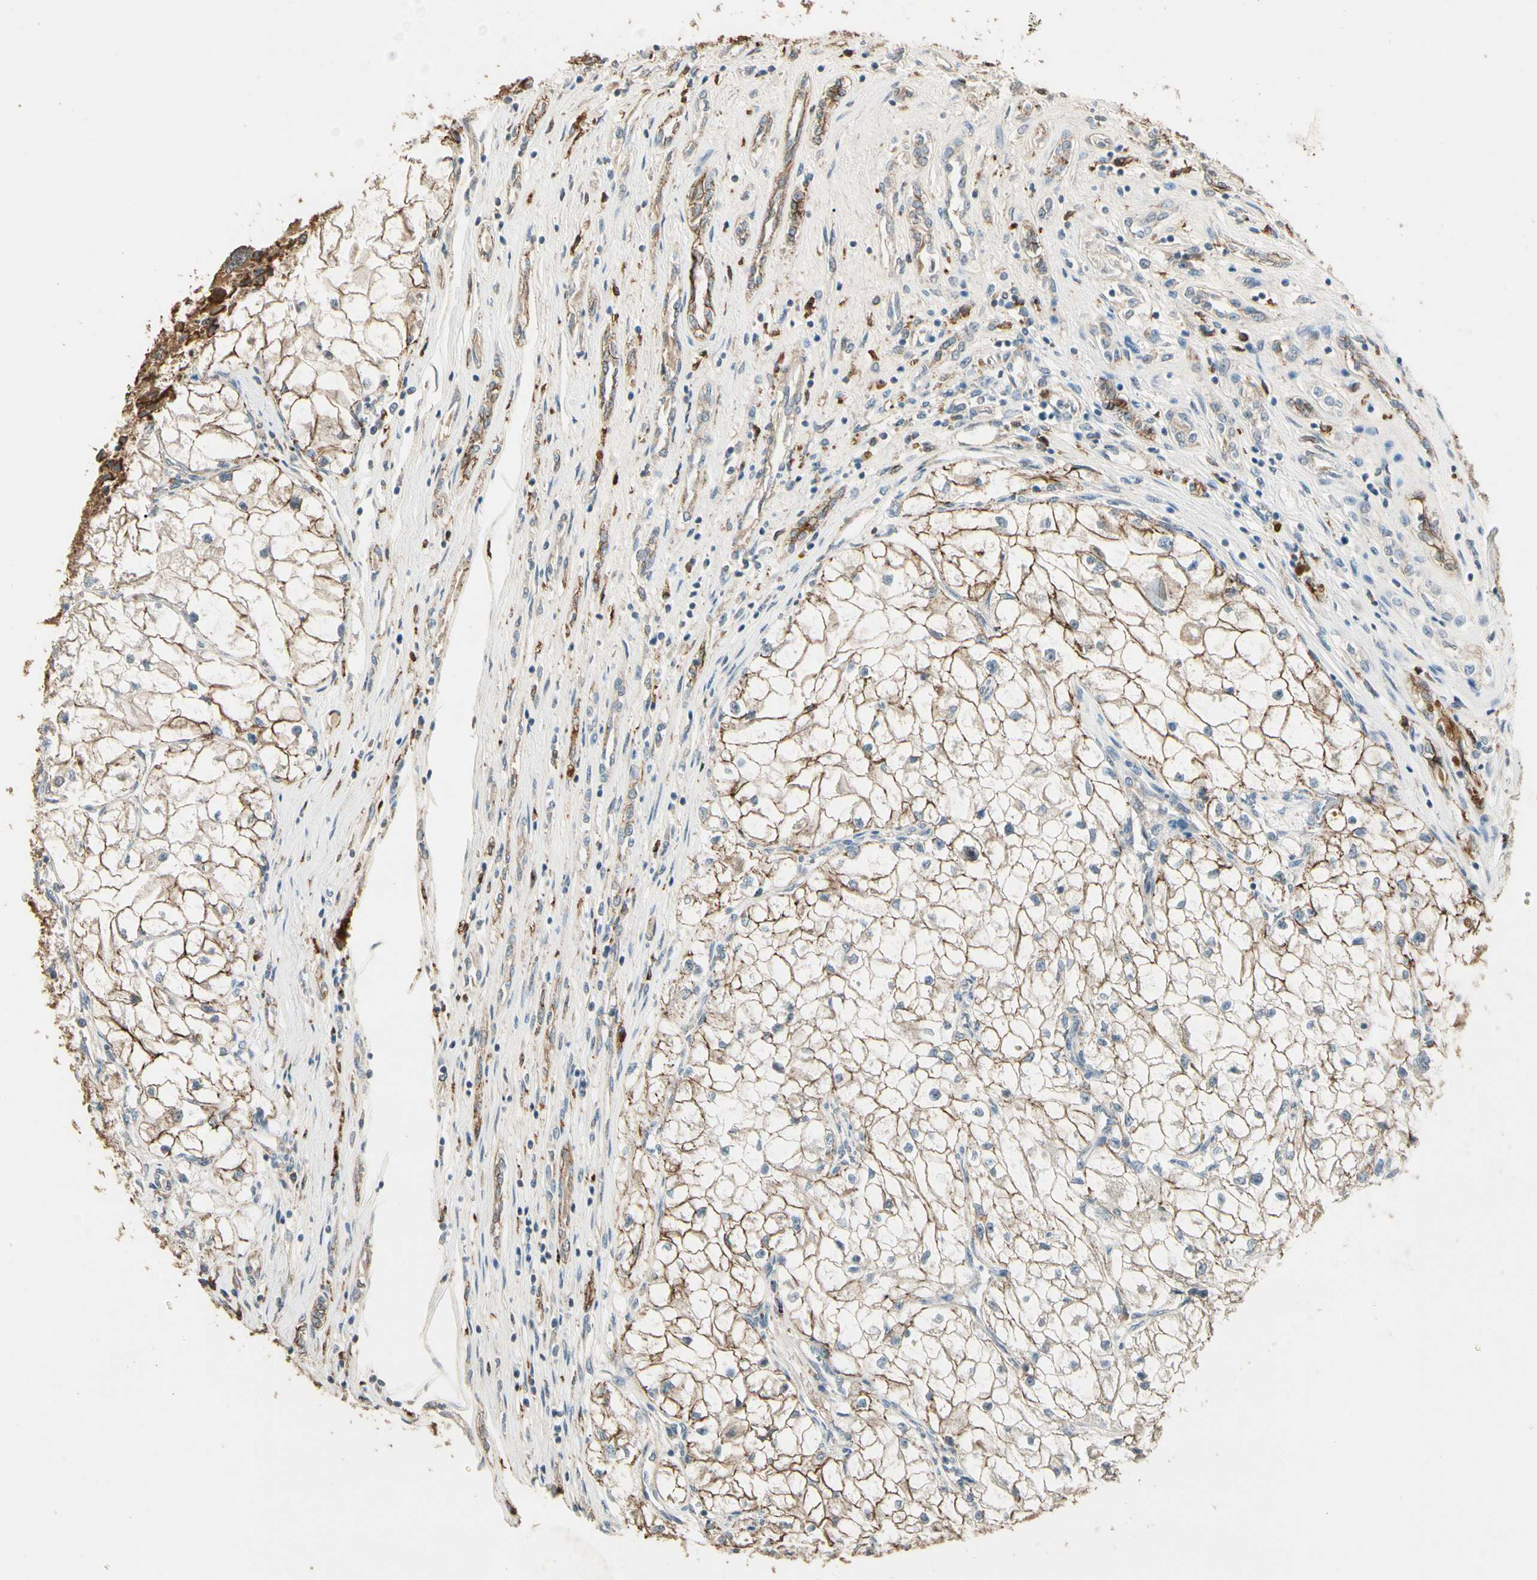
{"staining": {"intensity": "weak", "quantity": ">75%", "location": "cytoplasmic/membranous"}, "tissue": "renal cancer", "cell_type": "Tumor cells", "image_type": "cancer", "snomed": [{"axis": "morphology", "description": "Adenocarcinoma, NOS"}, {"axis": "topography", "description": "Kidney"}], "caption": "Adenocarcinoma (renal) stained with DAB (3,3'-diaminobenzidine) immunohistochemistry demonstrates low levels of weak cytoplasmic/membranous staining in approximately >75% of tumor cells. (brown staining indicates protein expression, while blue staining denotes nuclei).", "gene": "CDH6", "patient": {"sex": "female", "age": 70}}